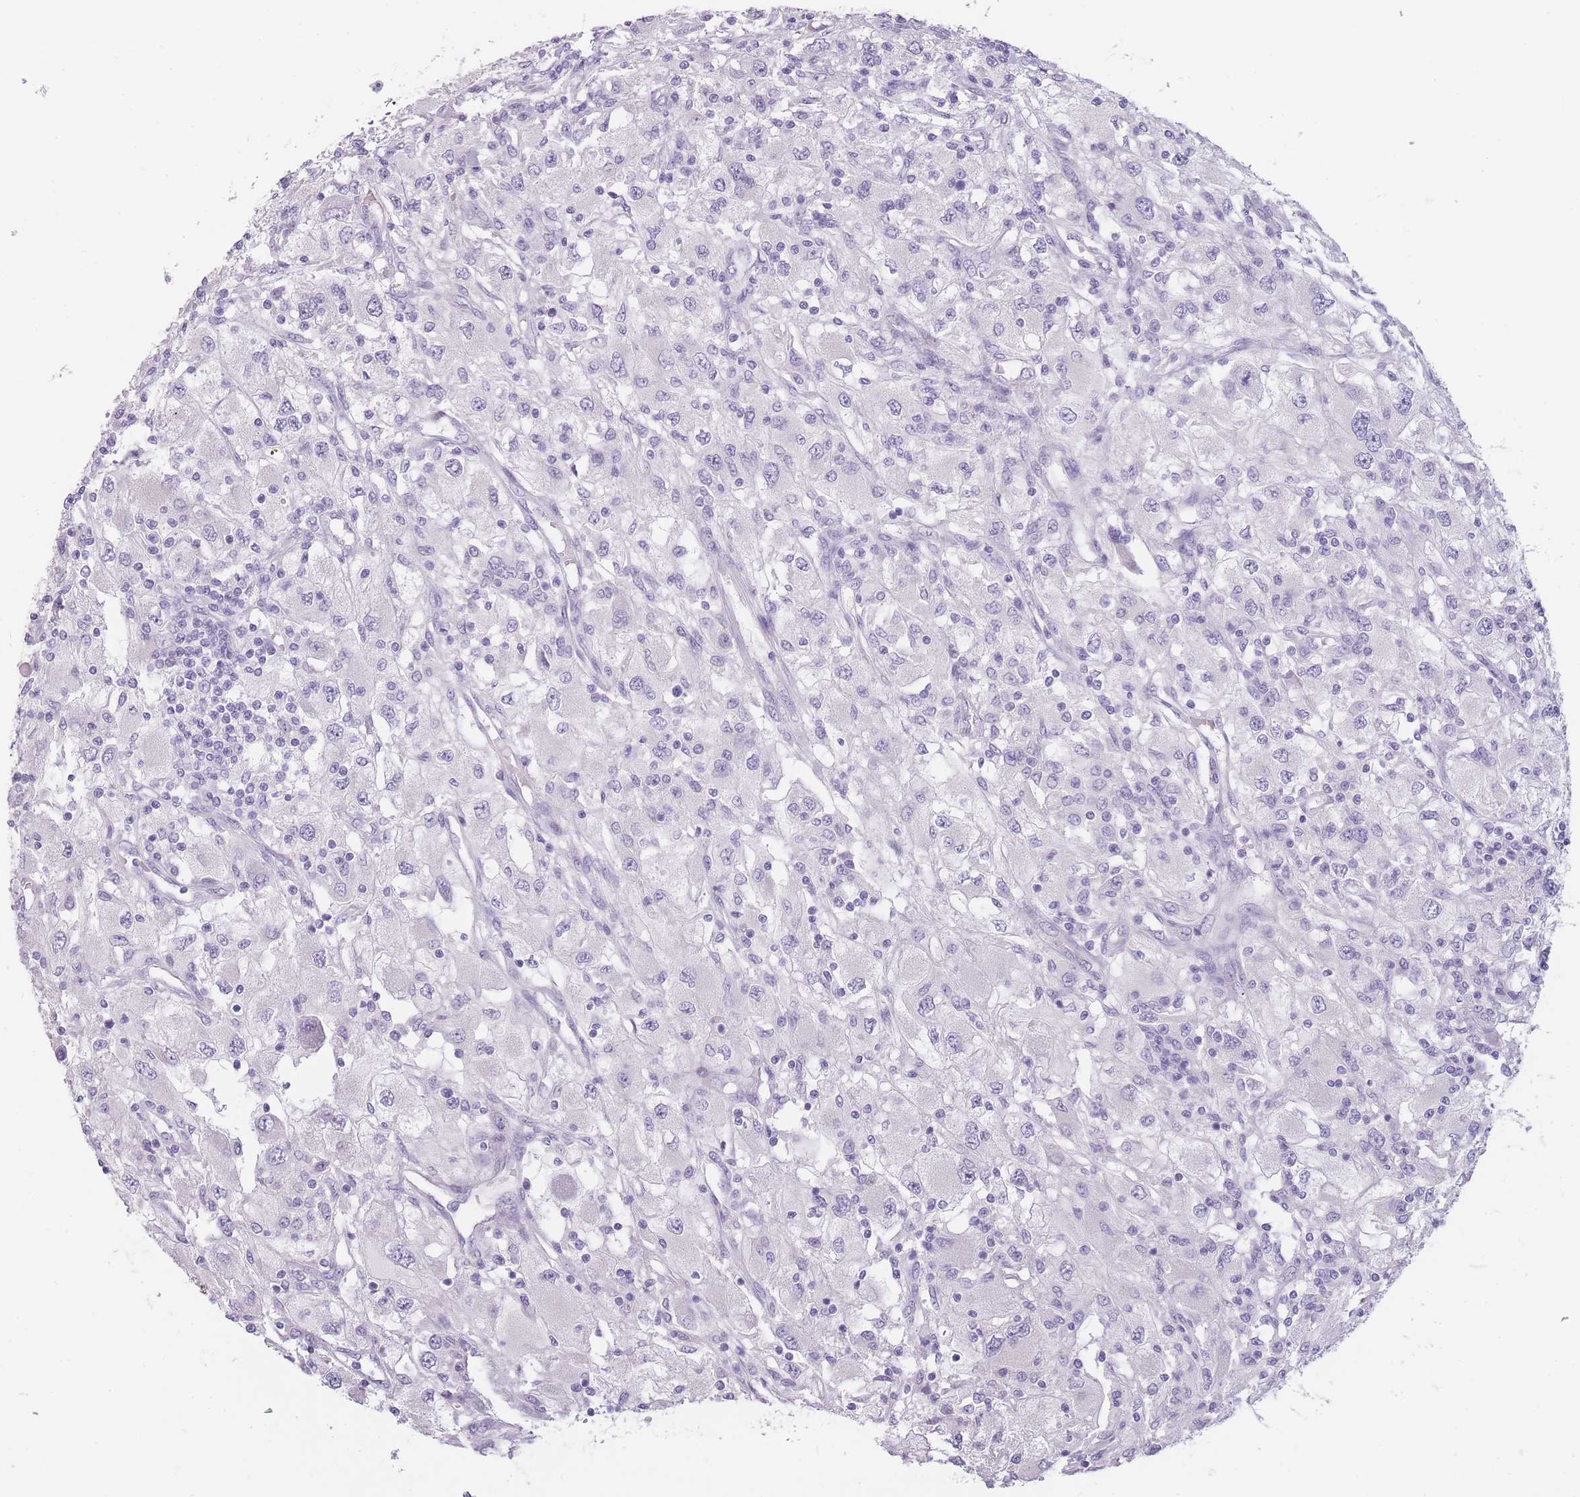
{"staining": {"intensity": "negative", "quantity": "none", "location": "none"}, "tissue": "renal cancer", "cell_type": "Tumor cells", "image_type": "cancer", "snomed": [{"axis": "morphology", "description": "Adenocarcinoma, NOS"}, {"axis": "topography", "description": "Kidney"}], "caption": "Renal cancer (adenocarcinoma) stained for a protein using IHC exhibits no expression tumor cells.", "gene": "TMEM236", "patient": {"sex": "female", "age": 67}}